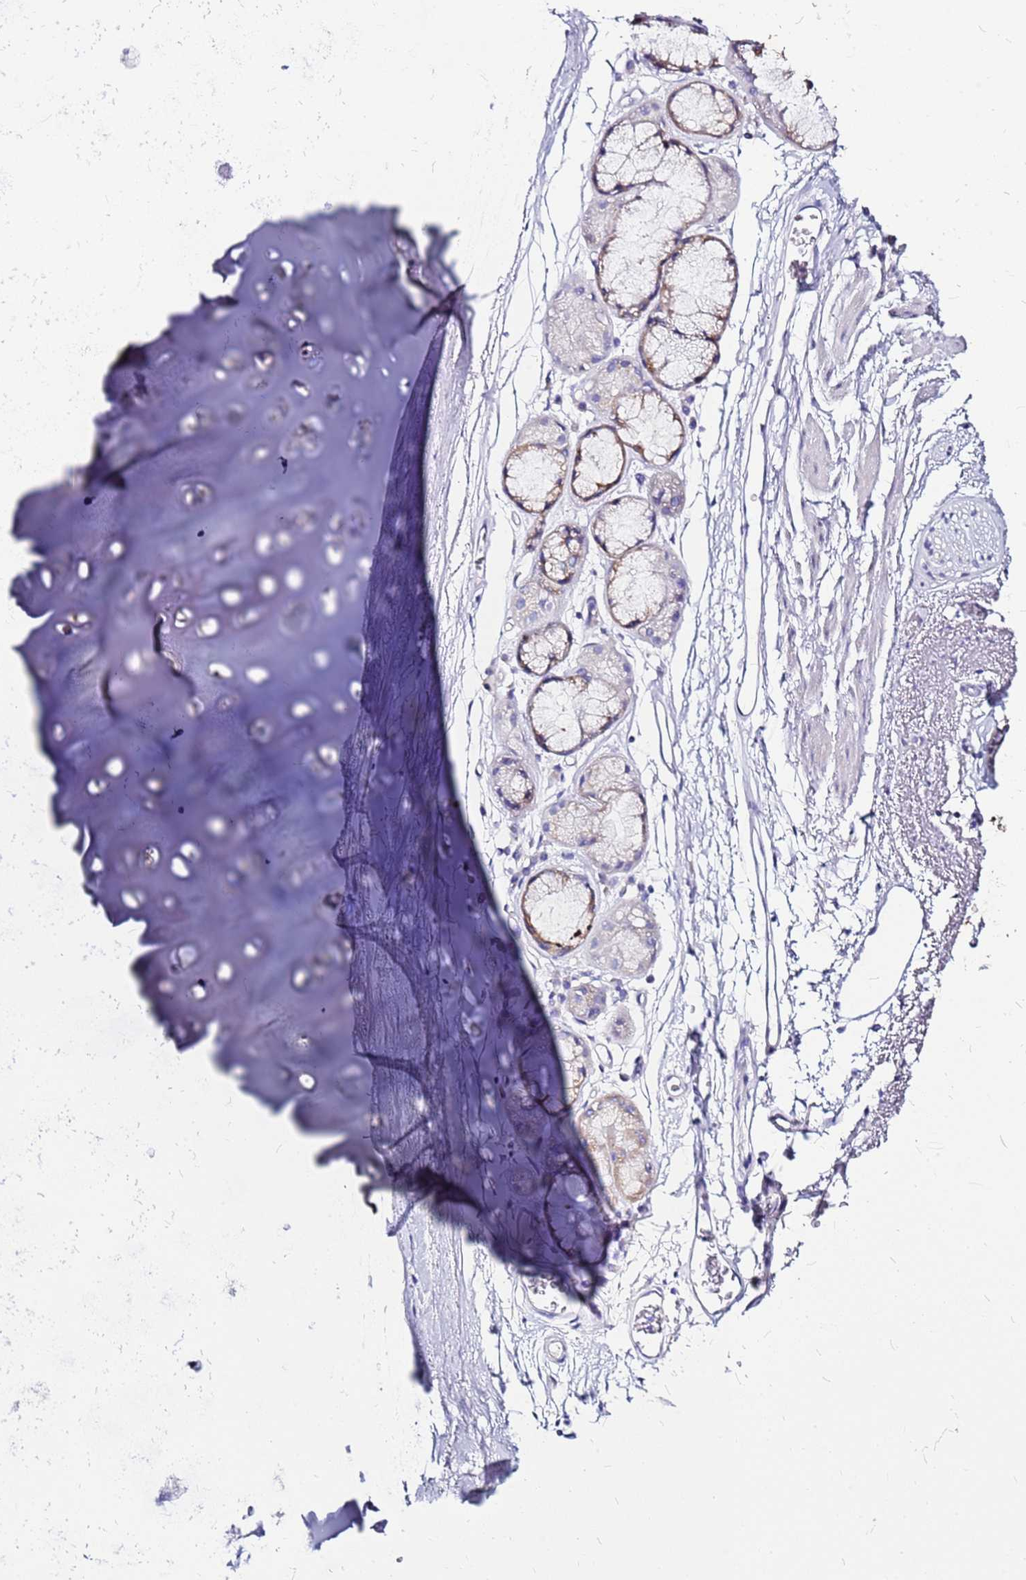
{"staining": {"intensity": "negative", "quantity": "none", "location": "none"}, "tissue": "adipose tissue", "cell_type": "Adipocytes", "image_type": "normal", "snomed": [{"axis": "morphology", "description": "Normal tissue, NOS"}, {"axis": "topography", "description": "Cartilage tissue"}], "caption": "Image shows no protein staining in adipocytes of benign adipose tissue. The staining was performed using DAB (3,3'-diaminobenzidine) to visualize the protein expression in brown, while the nuclei were stained in blue with hematoxylin (Magnification: 20x).", "gene": "CASD1", "patient": {"sex": "male", "age": 73}}